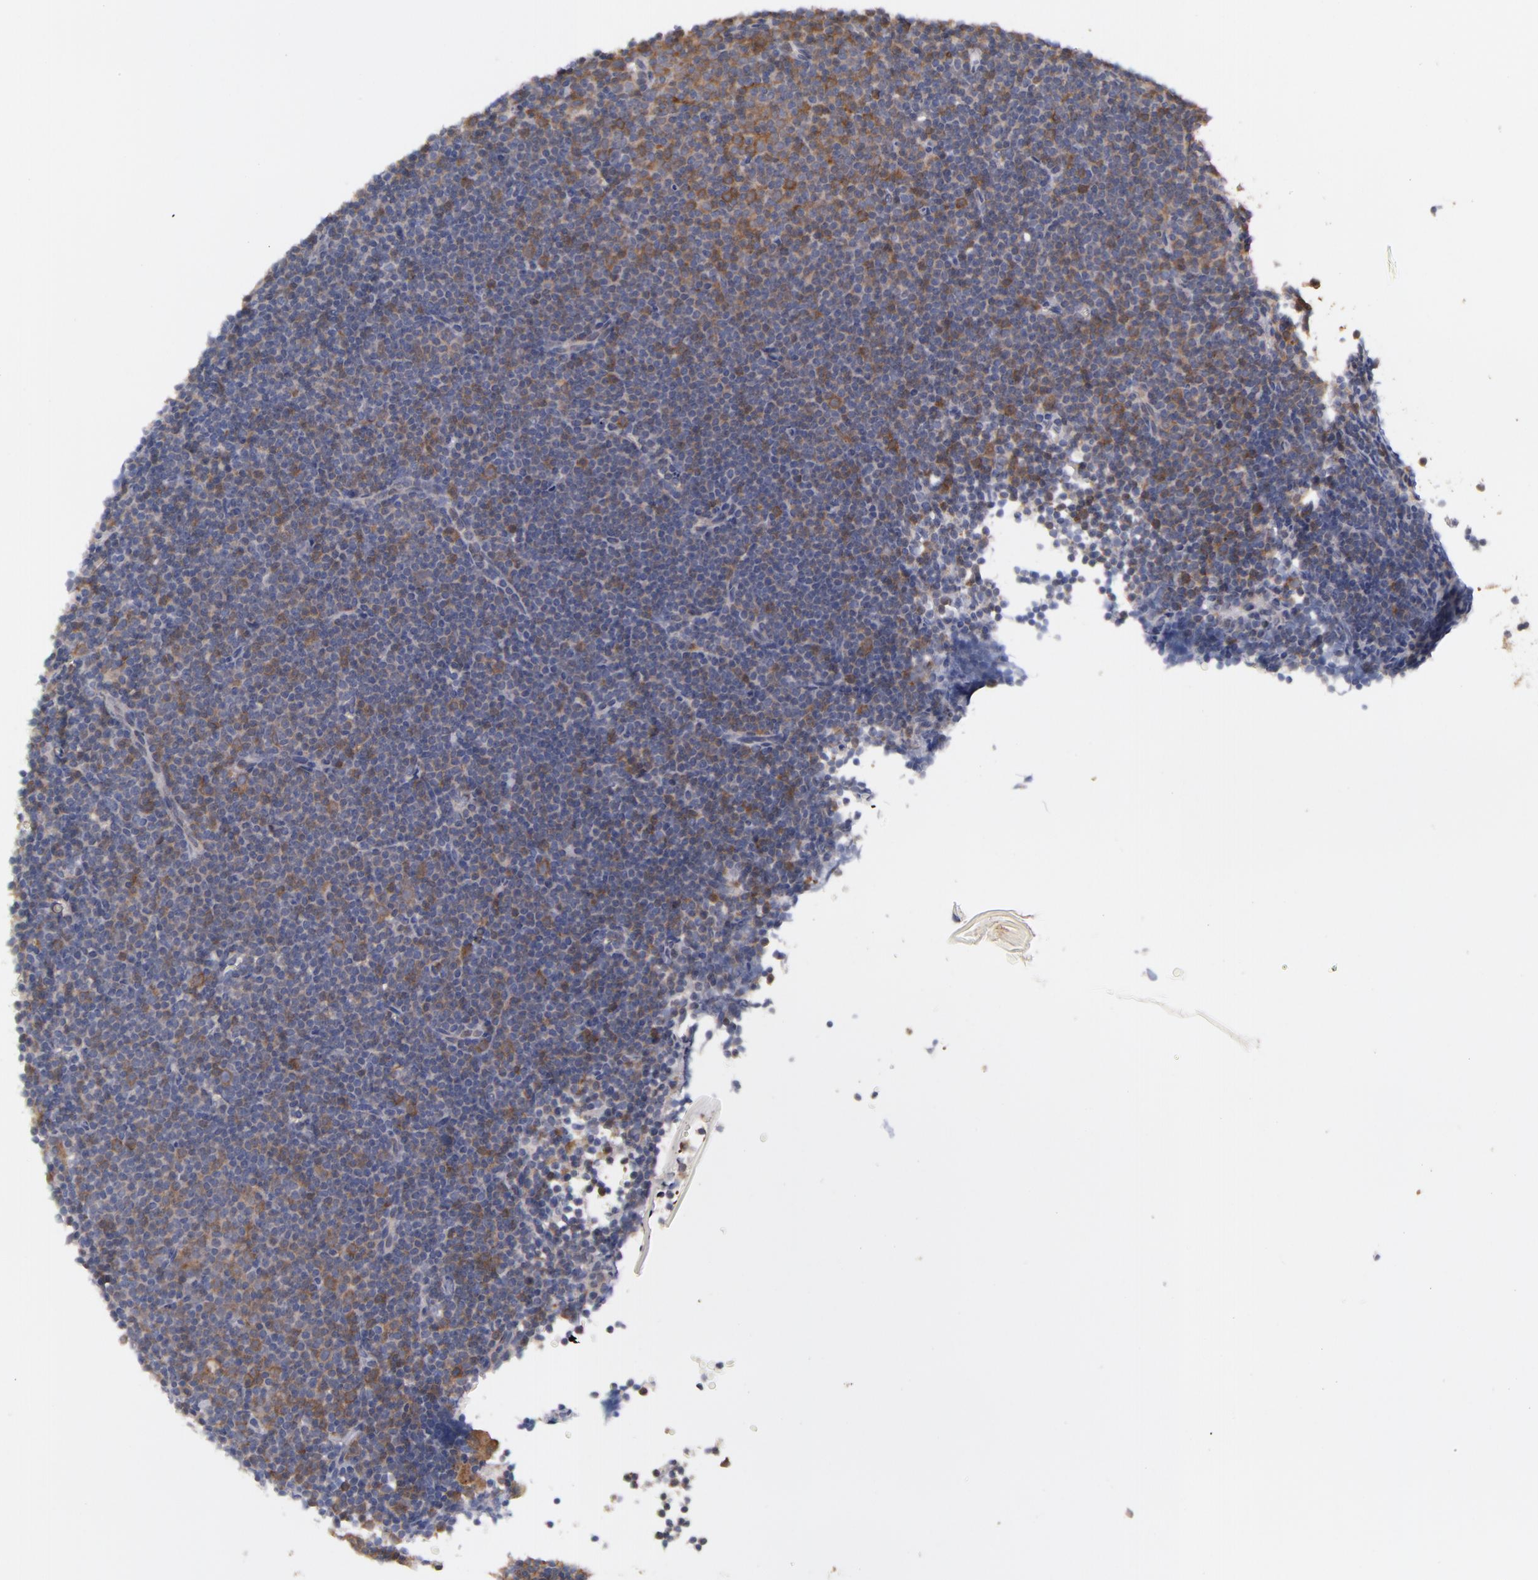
{"staining": {"intensity": "moderate", "quantity": "<25%", "location": "cytoplasmic/membranous"}, "tissue": "lymphoma", "cell_type": "Tumor cells", "image_type": "cancer", "snomed": [{"axis": "morphology", "description": "Malignant lymphoma, non-Hodgkin's type, Low grade"}, {"axis": "topography", "description": "Lymph node"}], "caption": "Protein analysis of low-grade malignant lymphoma, non-Hodgkin's type tissue shows moderate cytoplasmic/membranous staining in approximately <25% of tumor cells.", "gene": "MTHFD1", "patient": {"sex": "female", "age": 69}}